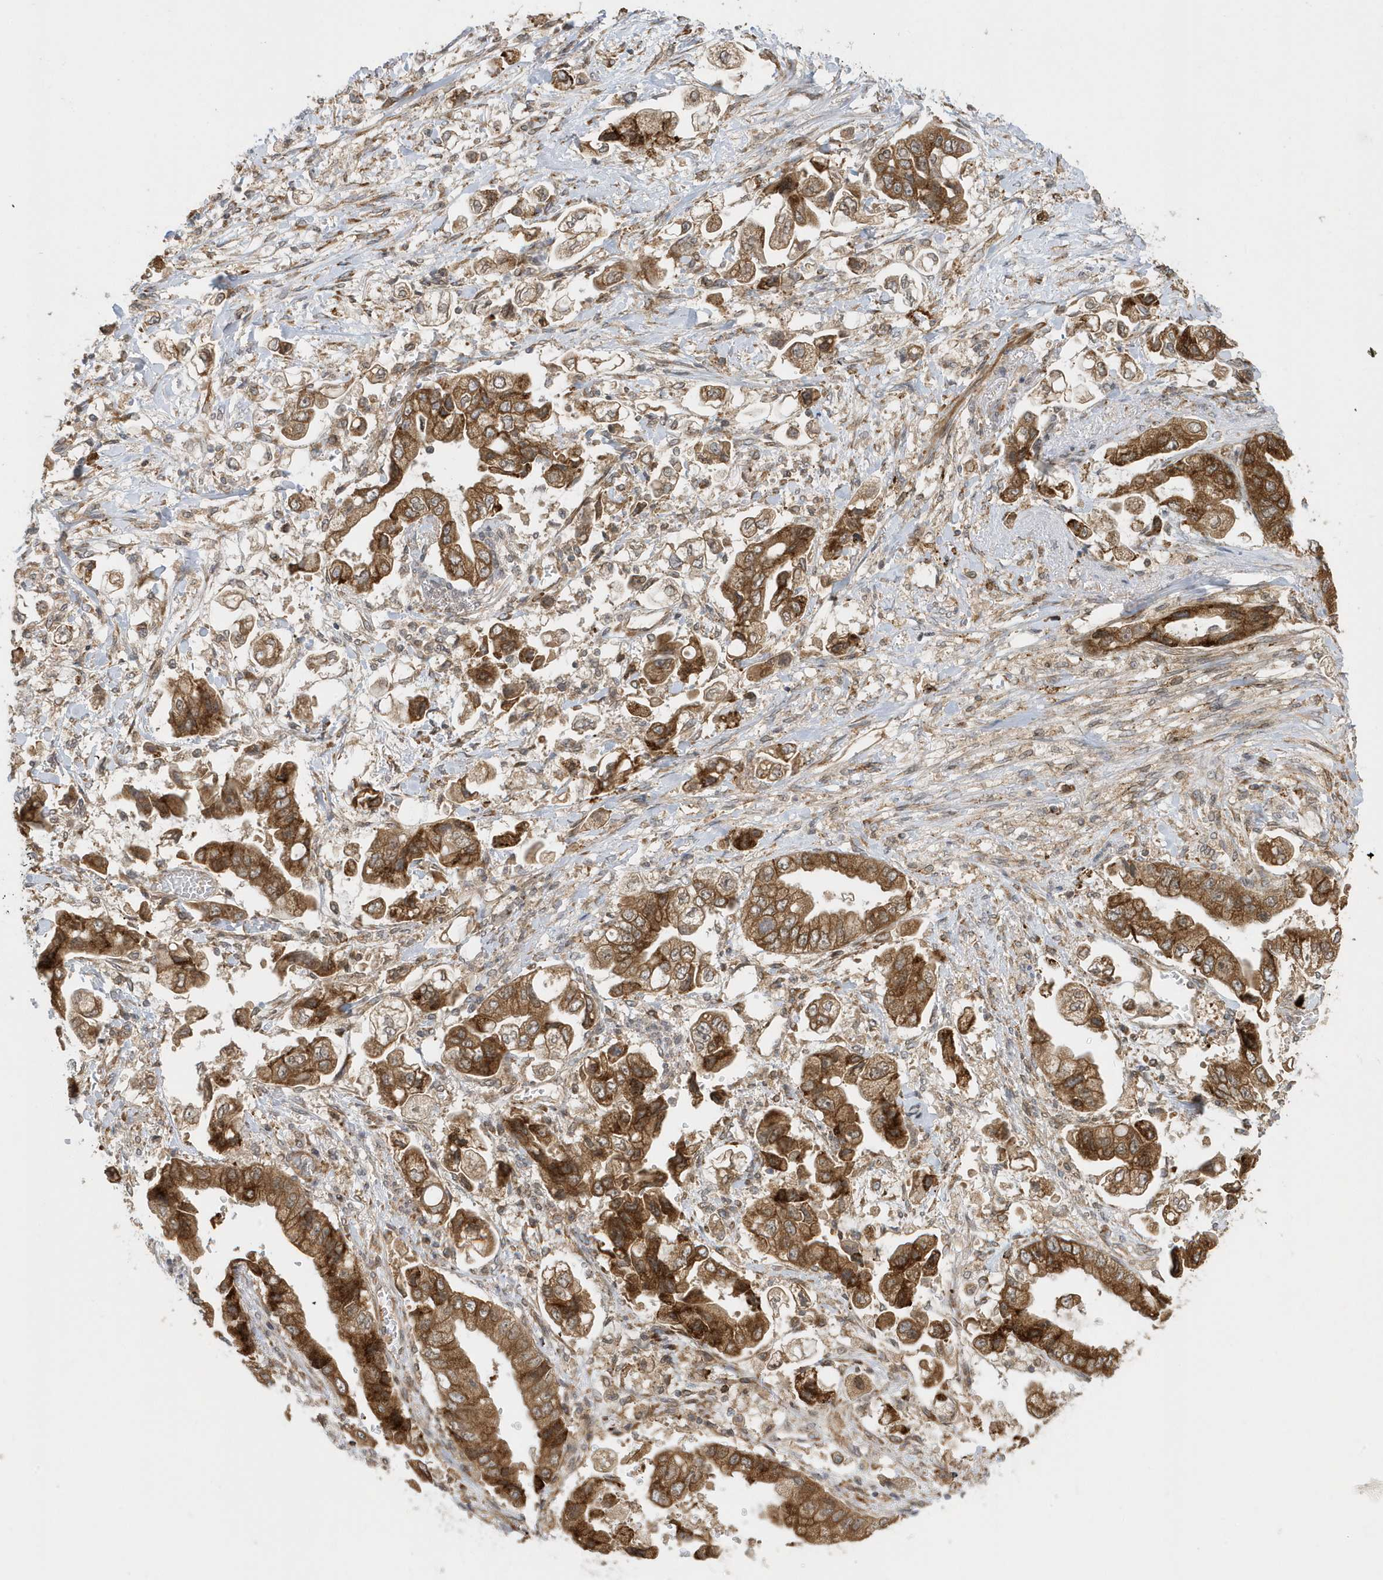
{"staining": {"intensity": "strong", "quantity": ">75%", "location": "cytoplasmic/membranous"}, "tissue": "stomach cancer", "cell_type": "Tumor cells", "image_type": "cancer", "snomed": [{"axis": "morphology", "description": "Adenocarcinoma, NOS"}, {"axis": "topography", "description": "Stomach"}], "caption": "Protein positivity by immunohistochemistry (IHC) displays strong cytoplasmic/membranous staining in approximately >75% of tumor cells in stomach adenocarcinoma.", "gene": "METTL21A", "patient": {"sex": "male", "age": 62}}